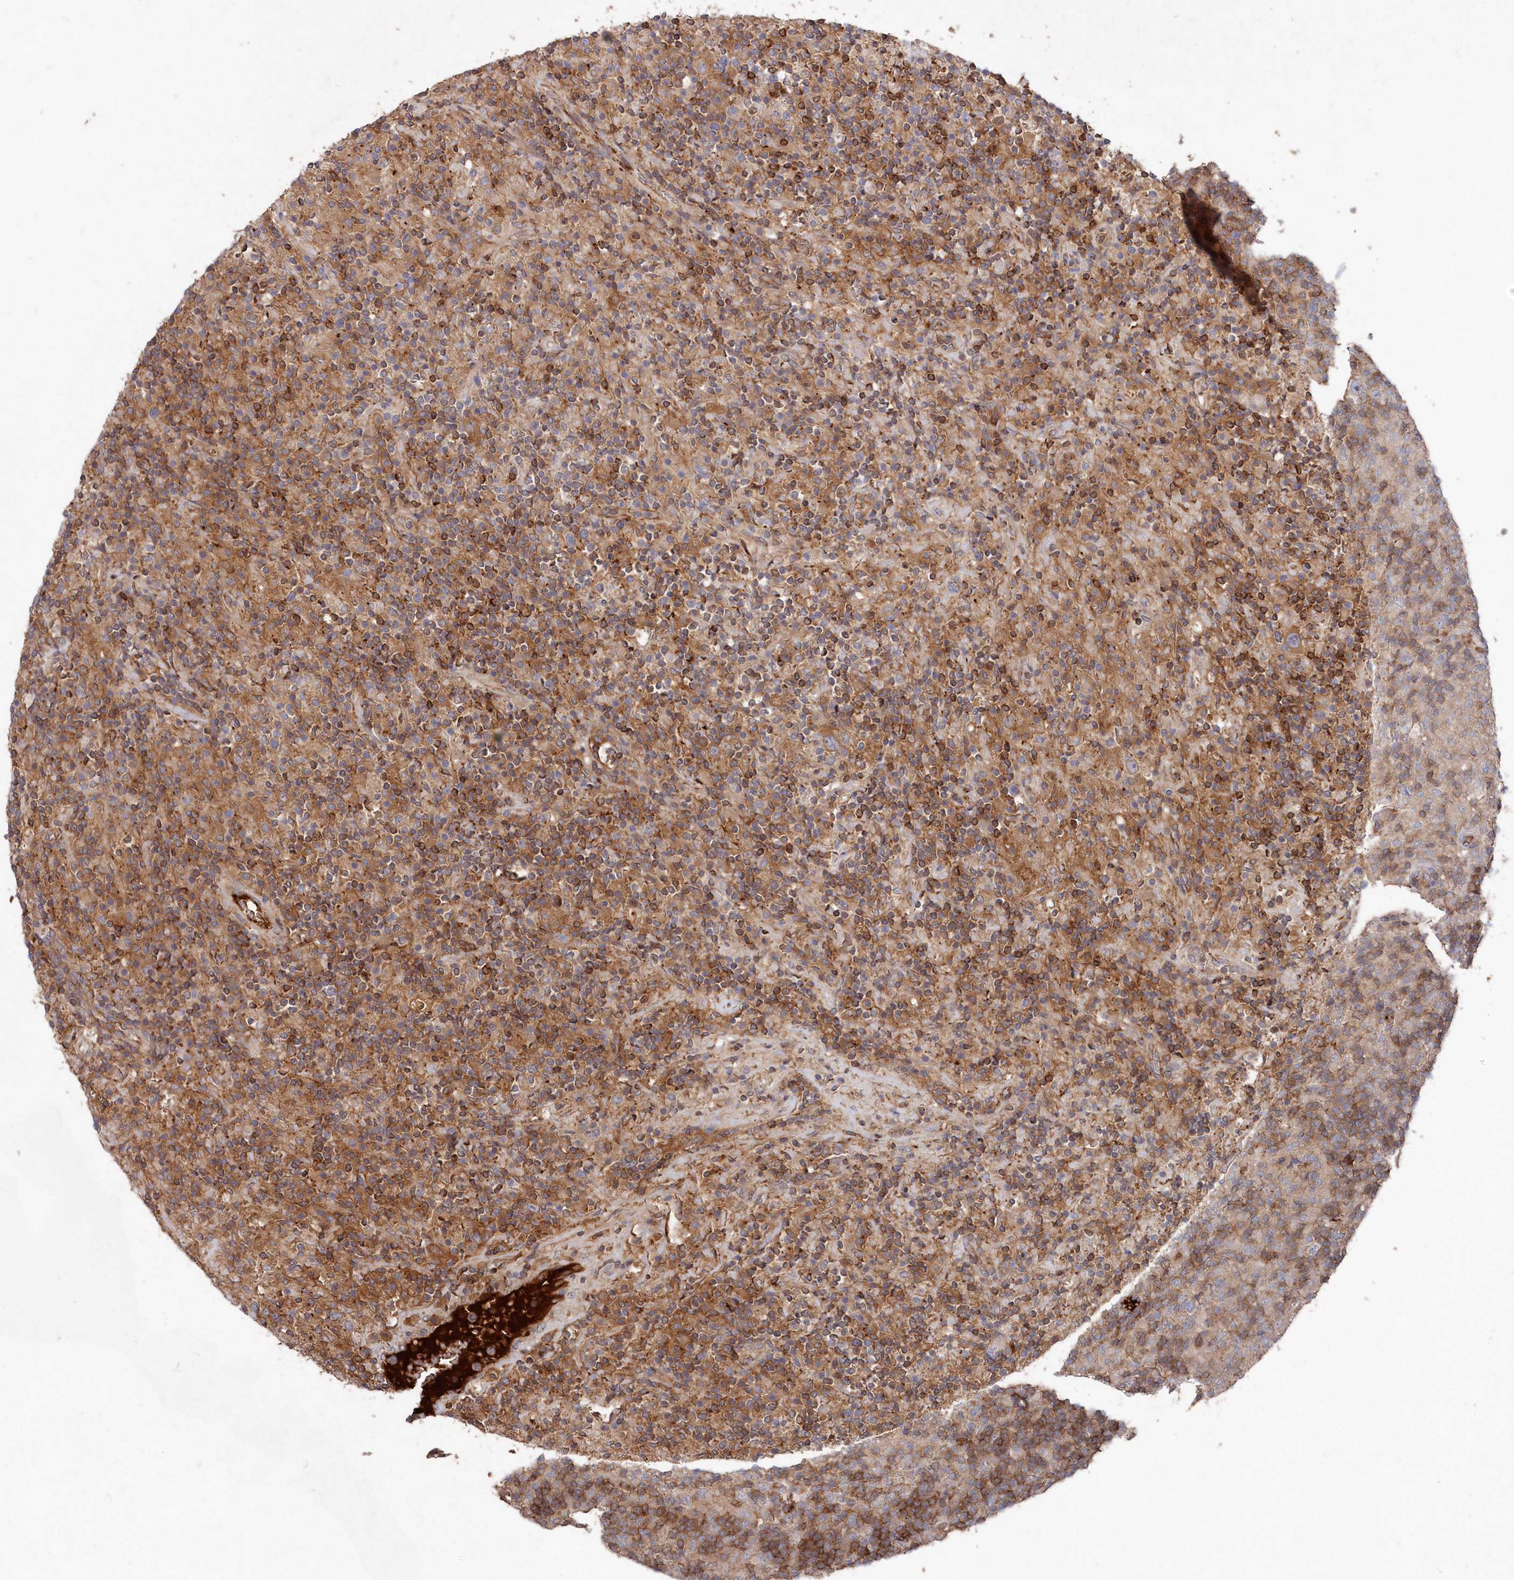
{"staining": {"intensity": "negative", "quantity": "none", "location": "none"}, "tissue": "lymphoma", "cell_type": "Tumor cells", "image_type": "cancer", "snomed": [{"axis": "morphology", "description": "Hodgkin's disease, NOS"}, {"axis": "topography", "description": "Lymph node"}], "caption": "Immunohistochemistry (IHC) image of neoplastic tissue: human Hodgkin's disease stained with DAB (3,3'-diaminobenzidine) shows no significant protein positivity in tumor cells. (DAB IHC with hematoxylin counter stain).", "gene": "ABHD14B", "patient": {"sex": "male", "age": 70}}